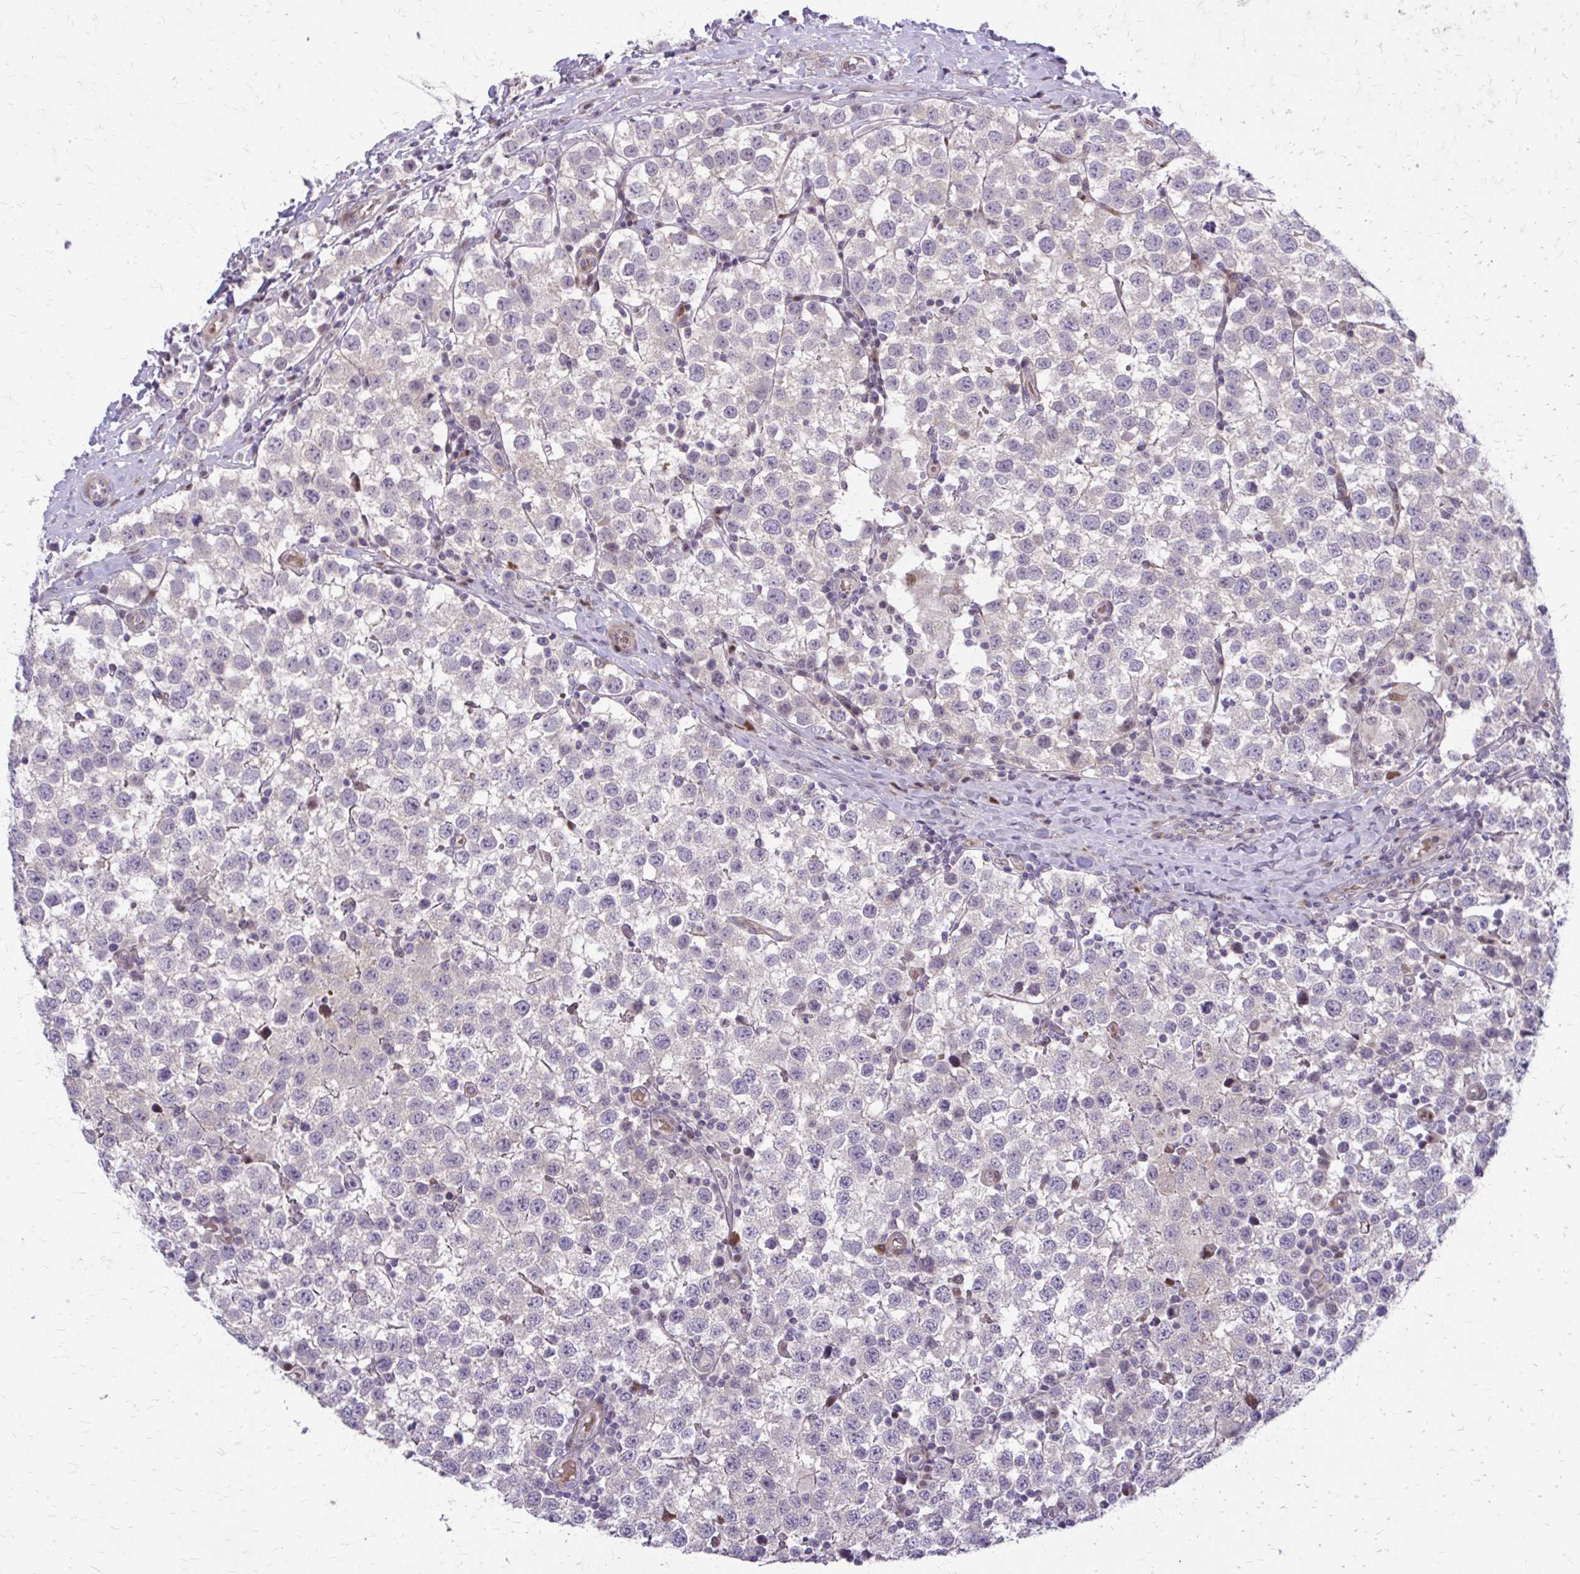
{"staining": {"intensity": "negative", "quantity": "none", "location": "none"}, "tissue": "testis cancer", "cell_type": "Tumor cells", "image_type": "cancer", "snomed": [{"axis": "morphology", "description": "Seminoma, NOS"}, {"axis": "topography", "description": "Testis"}], "caption": "Tumor cells show no significant staining in testis cancer (seminoma).", "gene": "PPDPFL", "patient": {"sex": "male", "age": 34}}